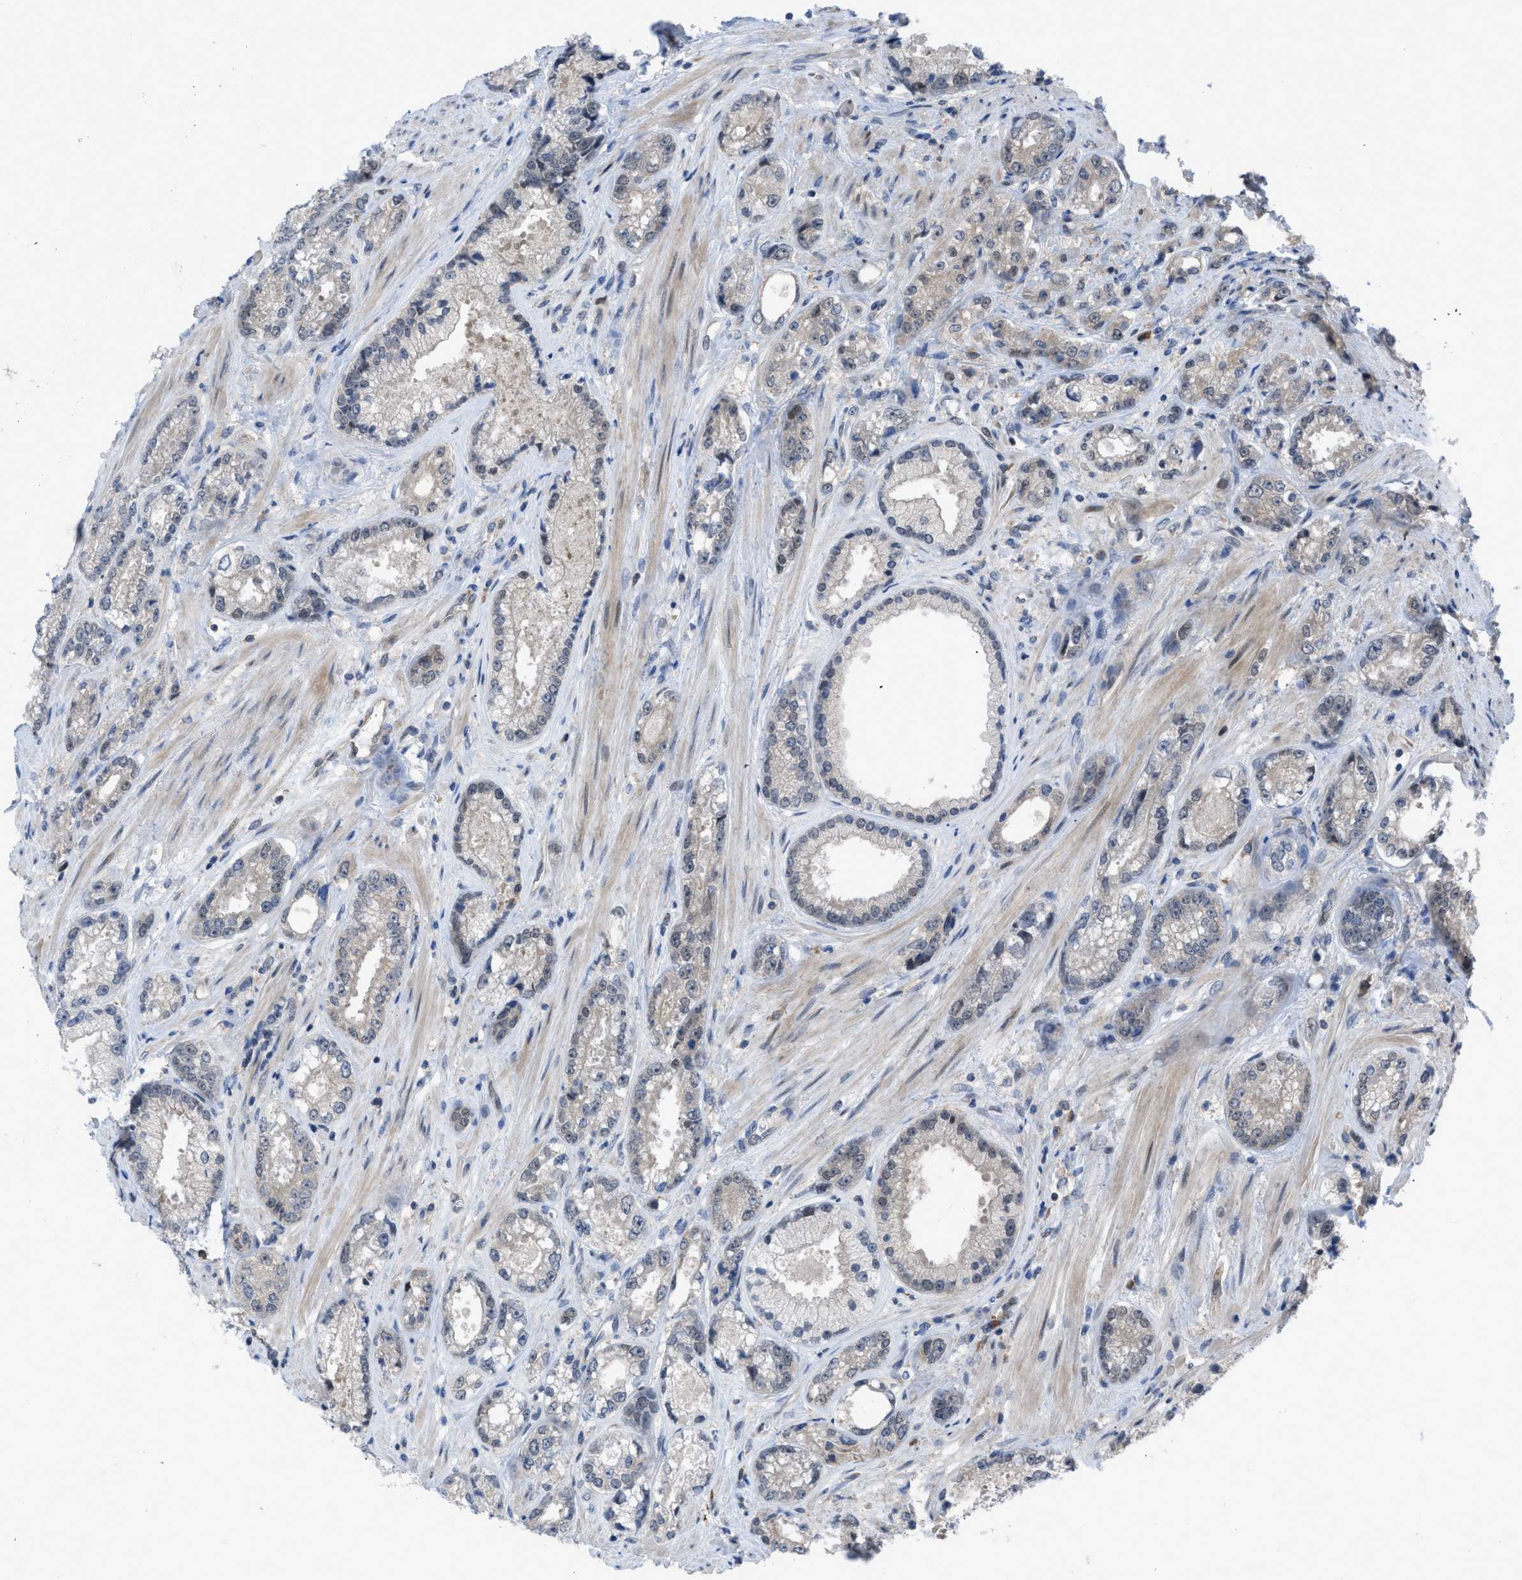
{"staining": {"intensity": "negative", "quantity": "none", "location": "none"}, "tissue": "prostate cancer", "cell_type": "Tumor cells", "image_type": "cancer", "snomed": [{"axis": "morphology", "description": "Adenocarcinoma, High grade"}, {"axis": "topography", "description": "Prostate"}], "caption": "High power microscopy image of an IHC photomicrograph of prostate adenocarcinoma (high-grade), revealing no significant positivity in tumor cells.", "gene": "IL17RE", "patient": {"sex": "male", "age": 61}}